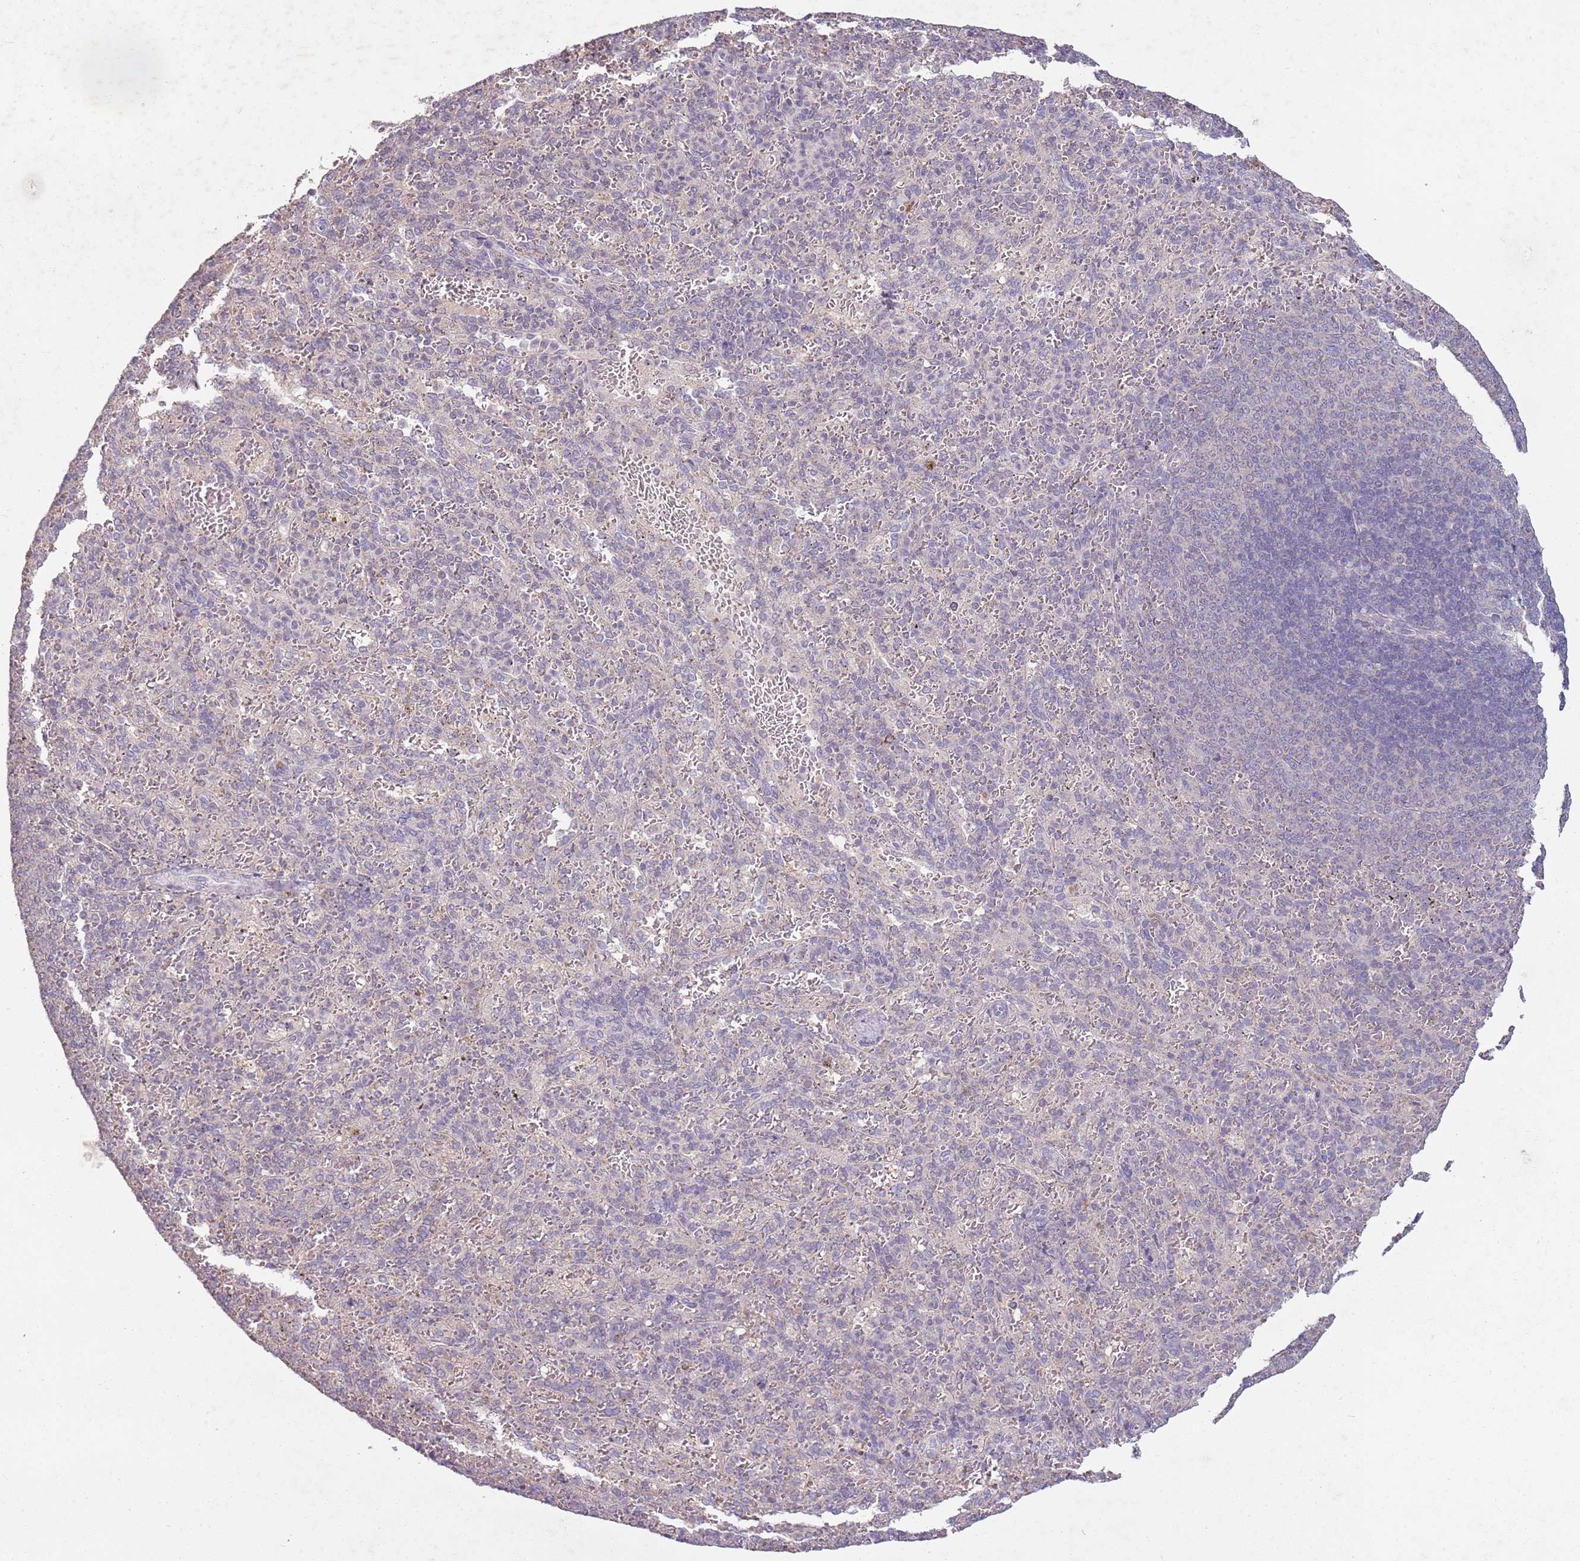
{"staining": {"intensity": "negative", "quantity": "none", "location": "none"}, "tissue": "spleen", "cell_type": "Cells in red pulp", "image_type": "normal", "snomed": [{"axis": "morphology", "description": "Normal tissue, NOS"}, {"axis": "topography", "description": "Spleen"}], "caption": "Cells in red pulp are negative for brown protein staining in normal spleen. Nuclei are stained in blue.", "gene": "TEKT4", "patient": {"sex": "female", "age": 21}}